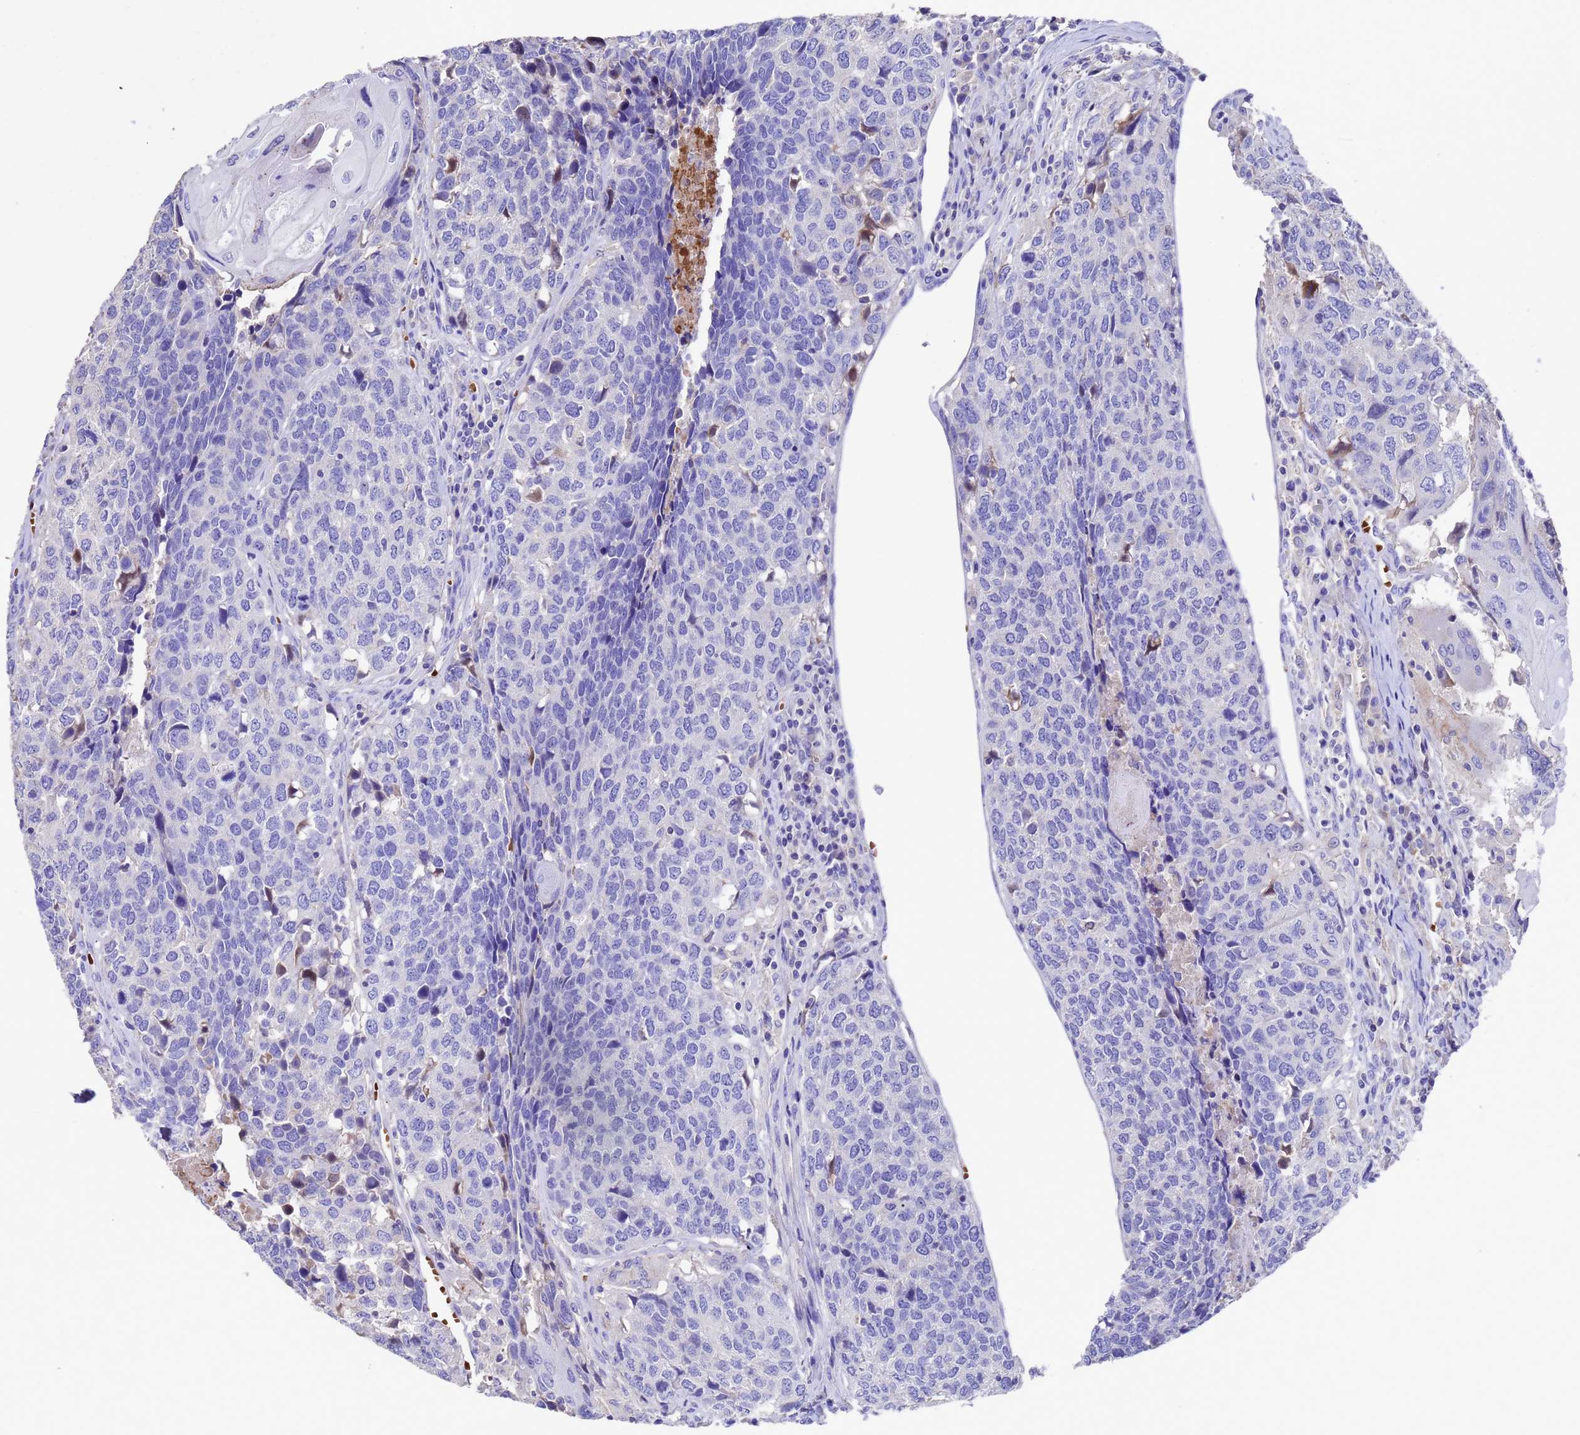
{"staining": {"intensity": "negative", "quantity": "none", "location": "none"}, "tissue": "head and neck cancer", "cell_type": "Tumor cells", "image_type": "cancer", "snomed": [{"axis": "morphology", "description": "Squamous cell carcinoma, NOS"}, {"axis": "topography", "description": "Head-Neck"}], "caption": "Tumor cells show no significant protein positivity in head and neck cancer (squamous cell carcinoma).", "gene": "ELP6", "patient": {"sex": "male", "age": 66}}